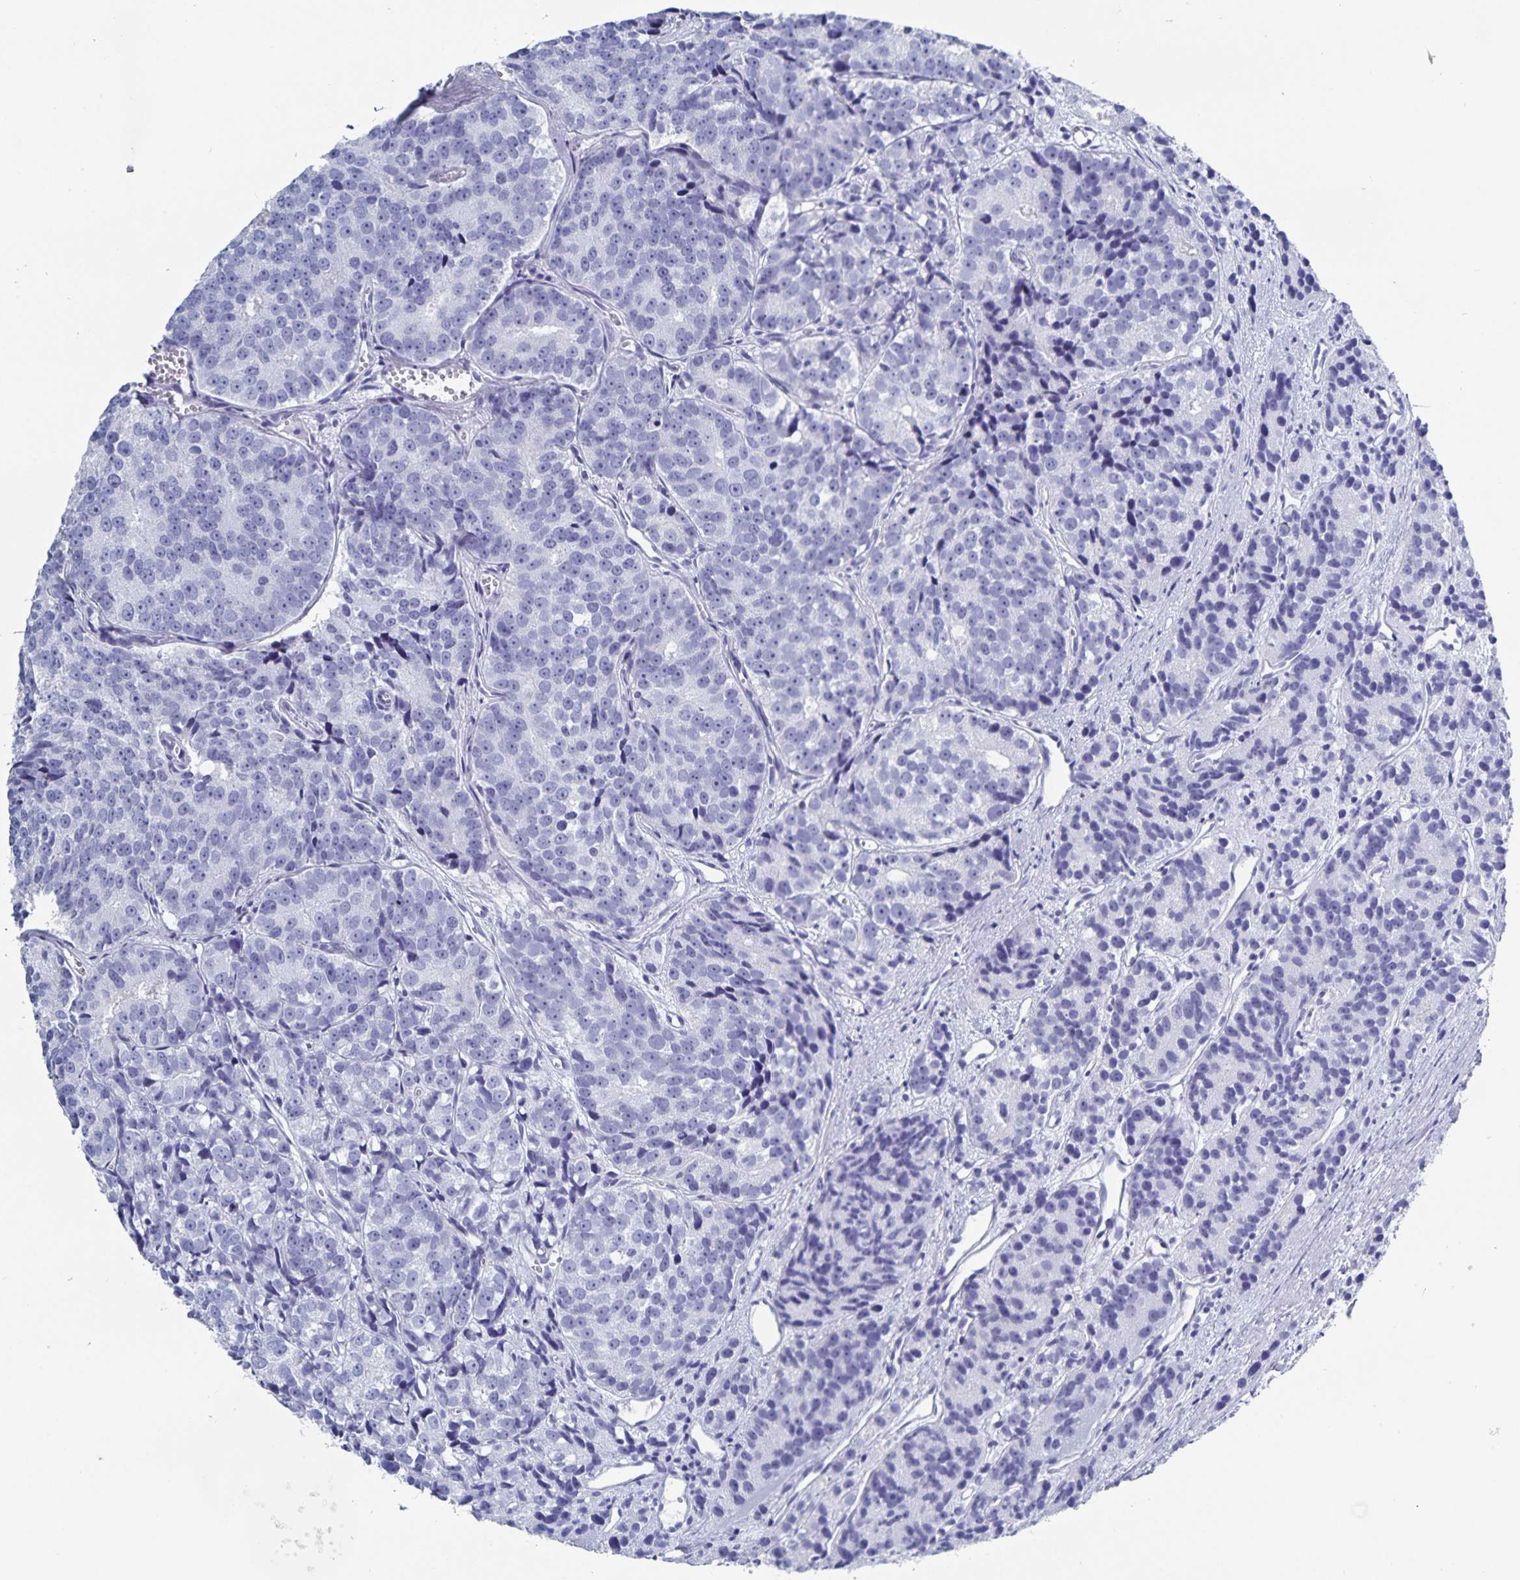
{"staining": {"intensity": "negative", "quantity": "none", "location": "none"}, "tissue": "prostate cancer", "cell_type": "Tumor cells", "image_type": "cancer", "snomed": [{"axis": "morphology", "description": "Adenocarcinoma, High grade"}, {"axis": "topography", "description": "Prostate"}], "caption": "The micrograph exhibits no significant staining in tumor cells of high-grade adenocarcinoma (prostate). Brightfield microscopy of IHC stained with DAB (3,3'-diaminobenzidine) (brown) and hematoxylin (blue), captured at high magnification.", "gene": "C19orf73", "patient": {"sex": "male", "age": 77}}